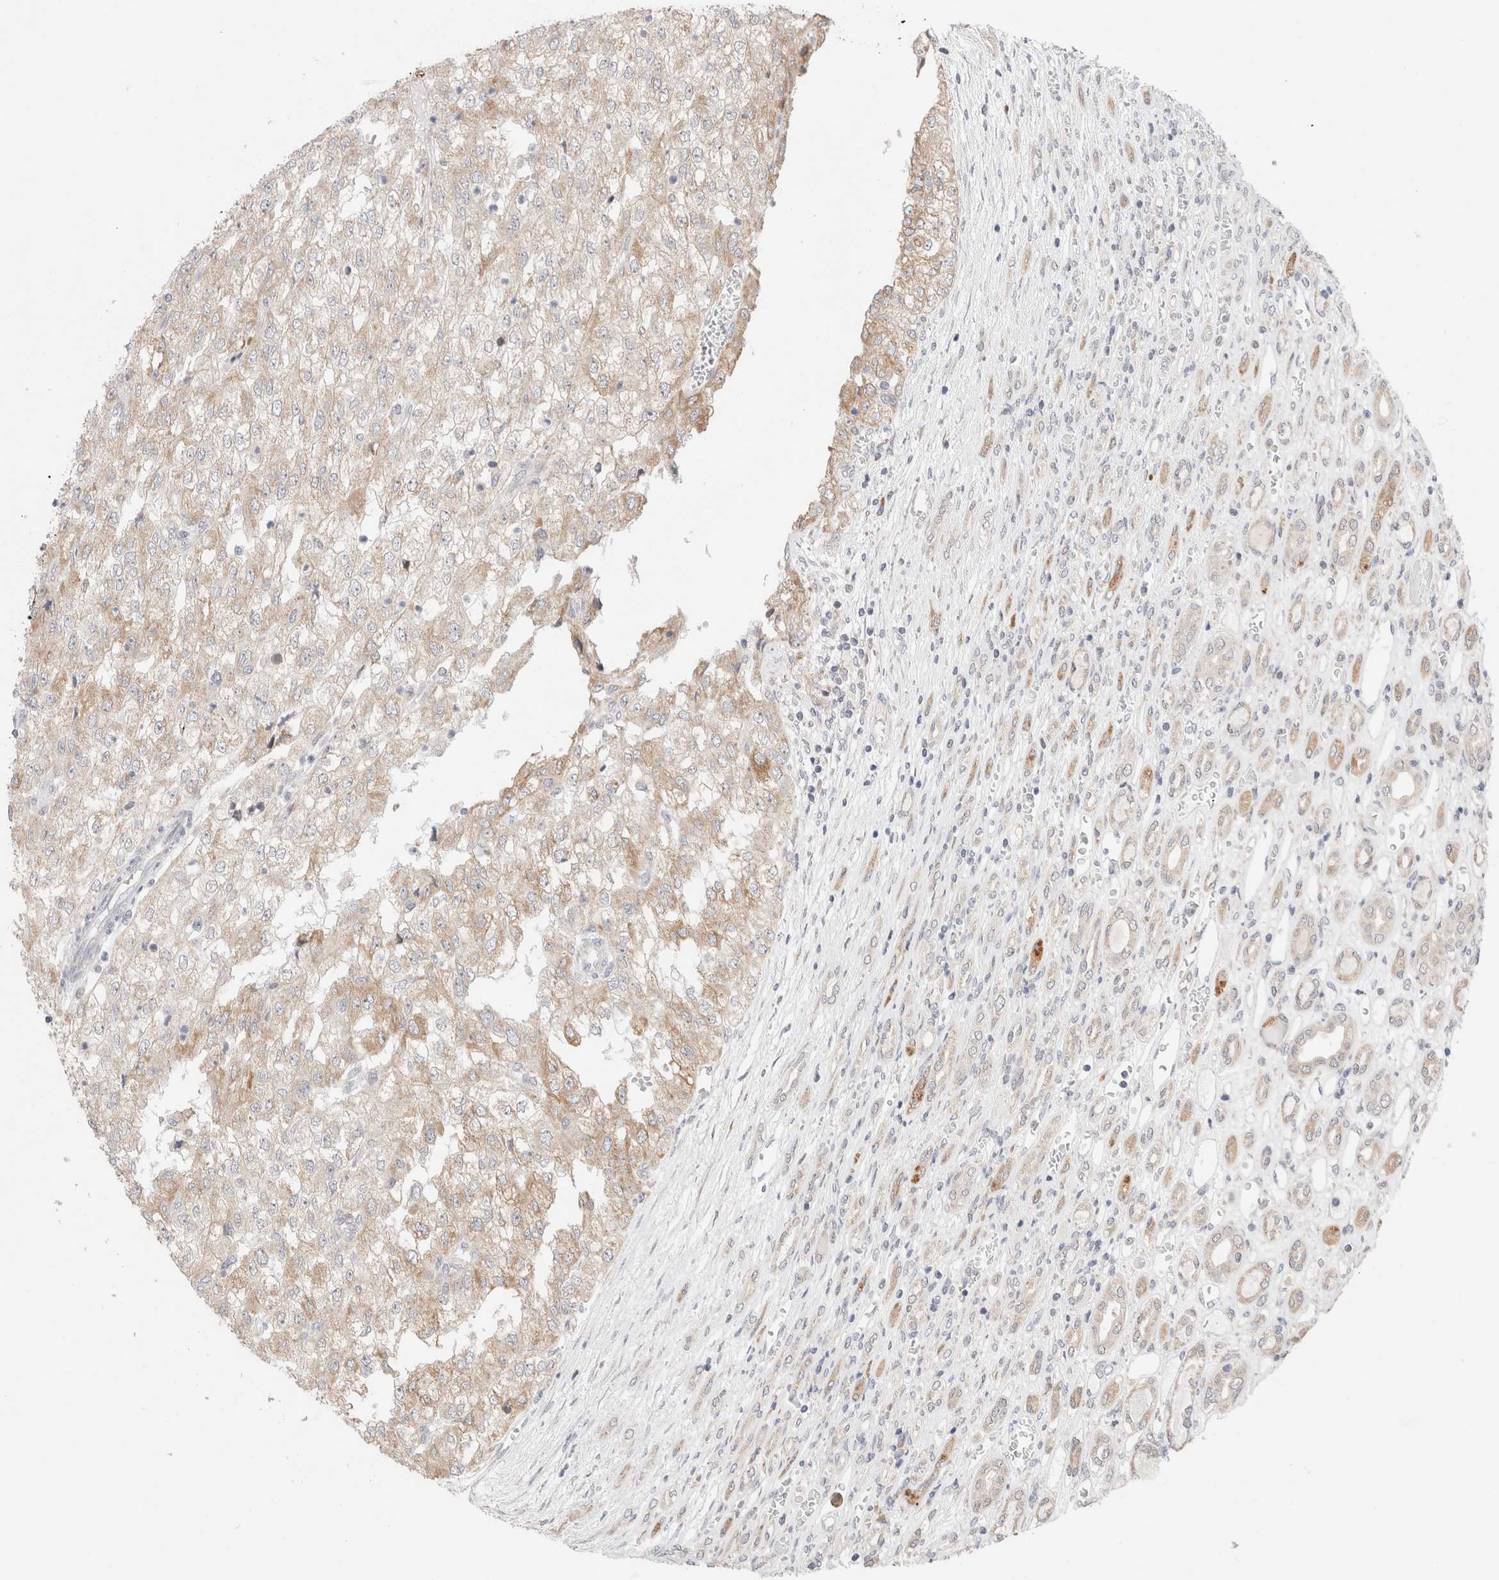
{"staining": {"intensity": "weak", "quantity": "25%-75%", "location": "cytoplasmic/membranous"}, "tissue": "renal cancer", "cell_type": "Tumor cells", "image_type": "cancer", "snomed": [{"axis": "morphology", "description": "Adenocarcinoma, NOS"}, {"axis": "topography", "description": "Kidney"}], "caption": "DAB (3,3'-diaminobenzidine) immunohistochemical staining of renal adenocarcinoma shows weak cytoplasmic/membranous protein positivity in about 25%-75% of tumor cells.", "gene": "ERI3", "patient": {"sex": "female", "age": 54}}